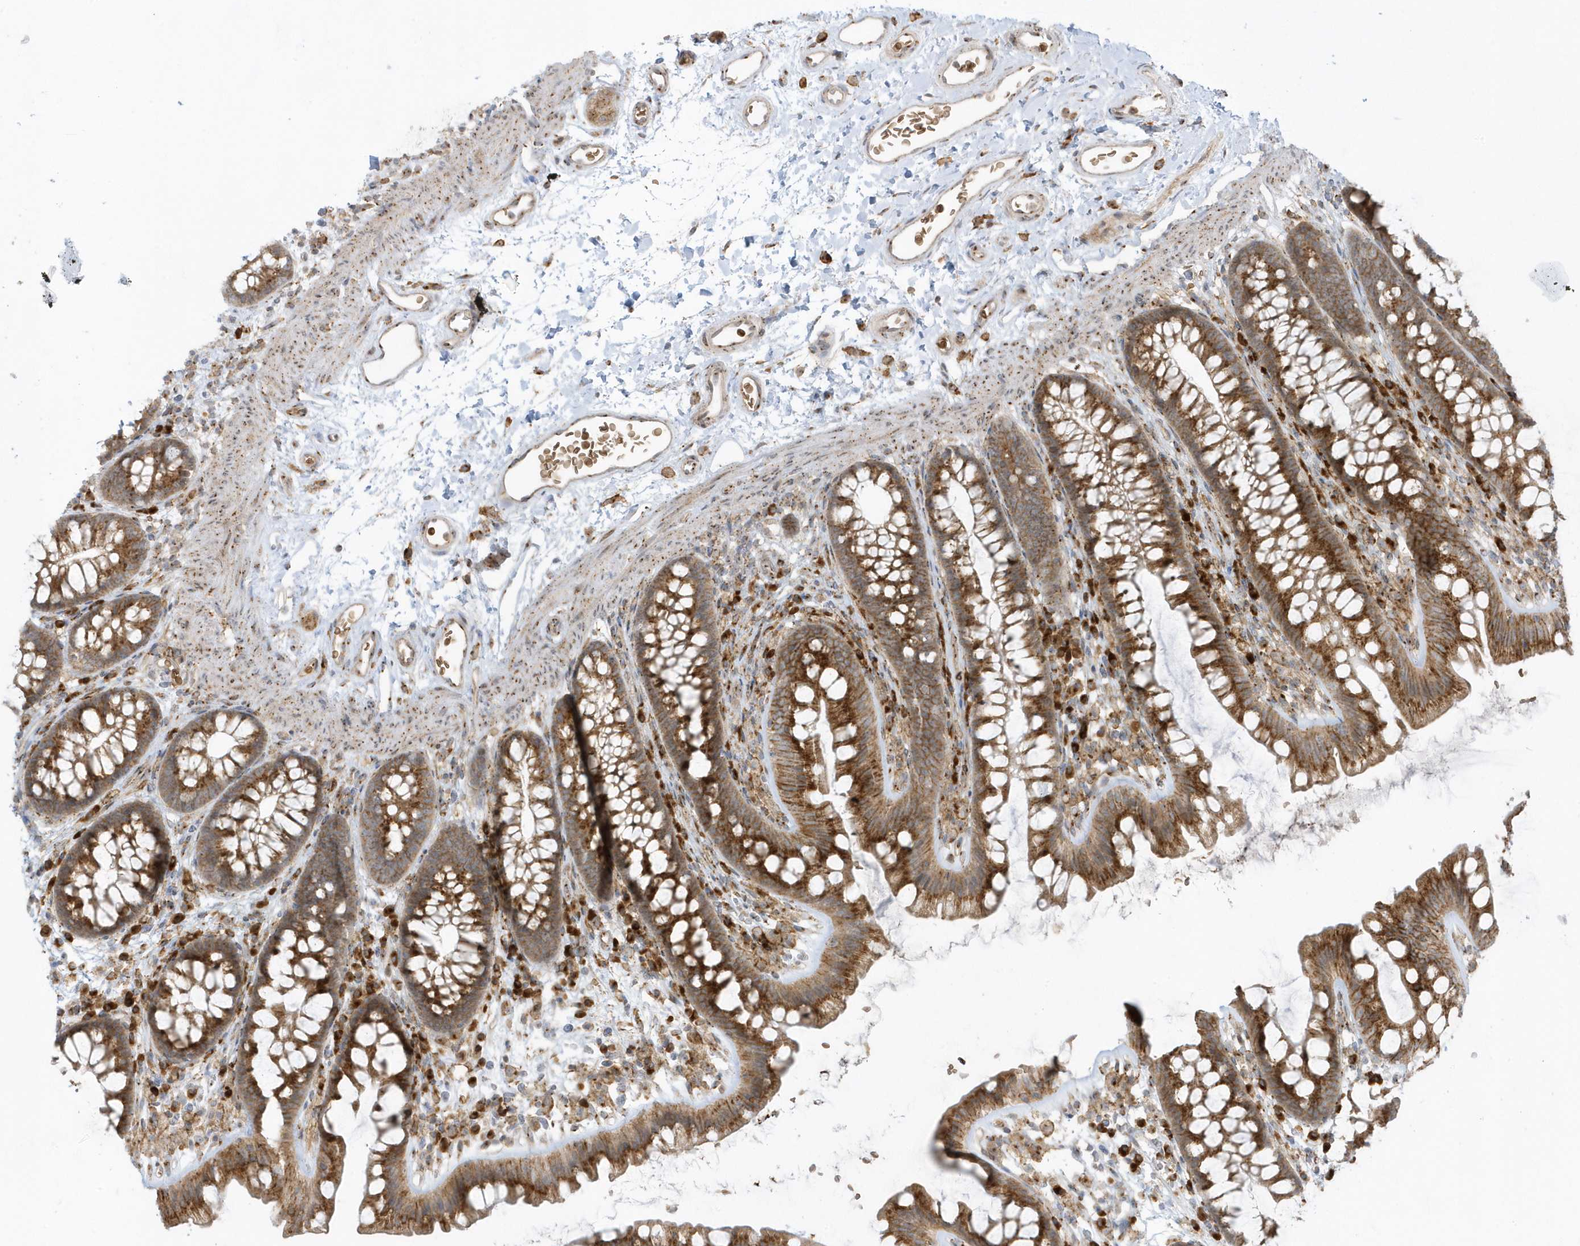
{"staining": {"intensity": "weak", "quantity": ">75%", "location": "cytoplasmic/membranous"}, "tissue": "colon", "cell_type": "Endothelial cells", "image_type": "normal", "snomed": [{"axis": "morphology", "description": "Normal tissue, NOS"}, {"axis": "topography", "description": "Colon"}], "caption": "Benign colon displays weak cytoplasmic/membranous expression in approximately >75% of endothelial cells, visualized by immunohistochemistry.", "gene": "RPP40", "patient": {"sex": "female", "age": 62}}